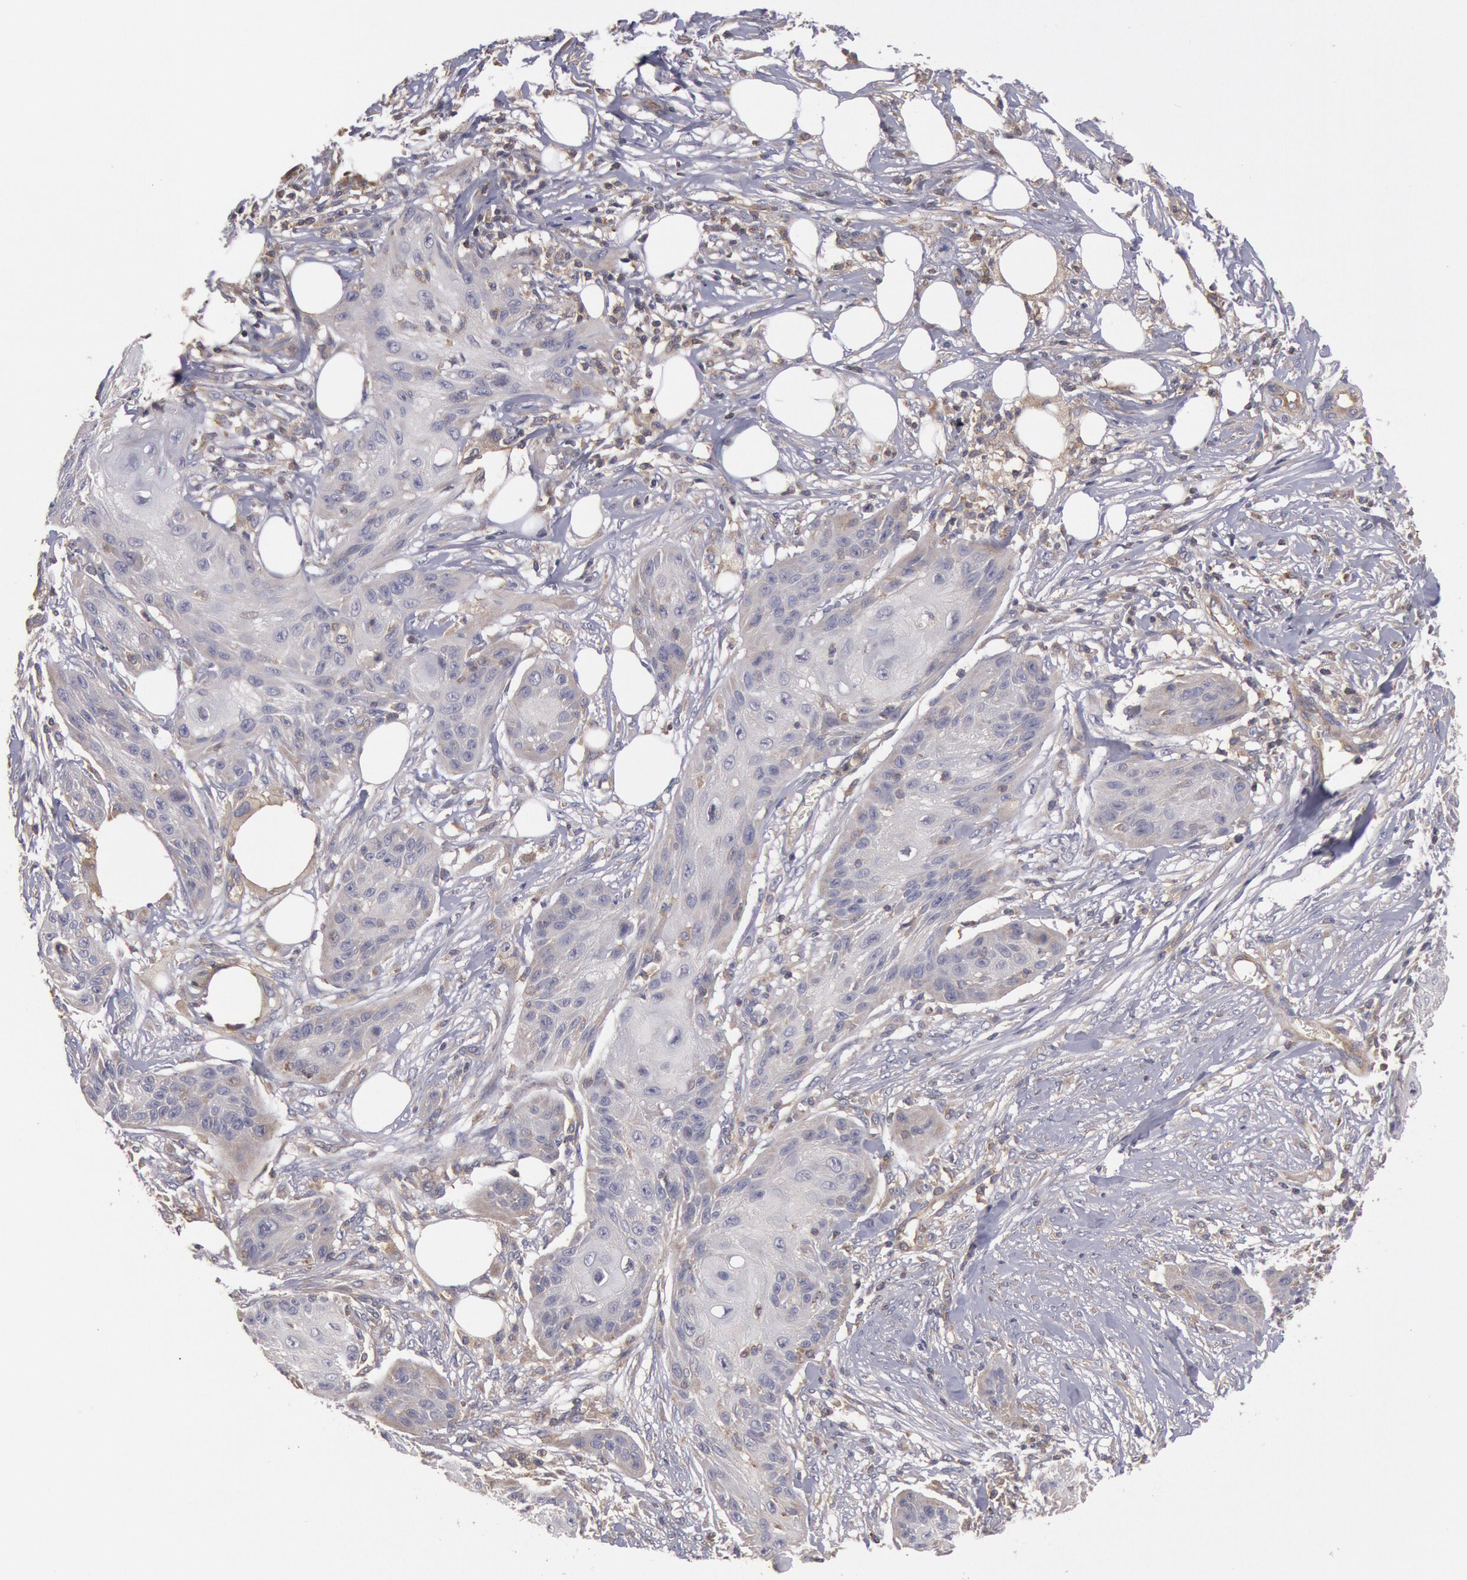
{"staining": {"intensity": "negative", "quantity": "none", "location": "none"}, "tissue": "skin cancer", "cell_type": "Tumor cells", "image_type": "cancer", "snomed": [{"axis": "morphology", "description": "Squamous cell carcinoma, NOS"}, {"axis": "topography", "description": "Skin"}], "caption": "Immunohistochemistry (IHC) of human skin cancer demonstrates no staining in tumor cells. (DAB (3,3'-diaminobenzidine) immunohistochemistry (IHC) visualized using brightfield microscopy, high magnification).", "gene": "PIK3R1", "patient": {"sex": "female", "age": 88}}